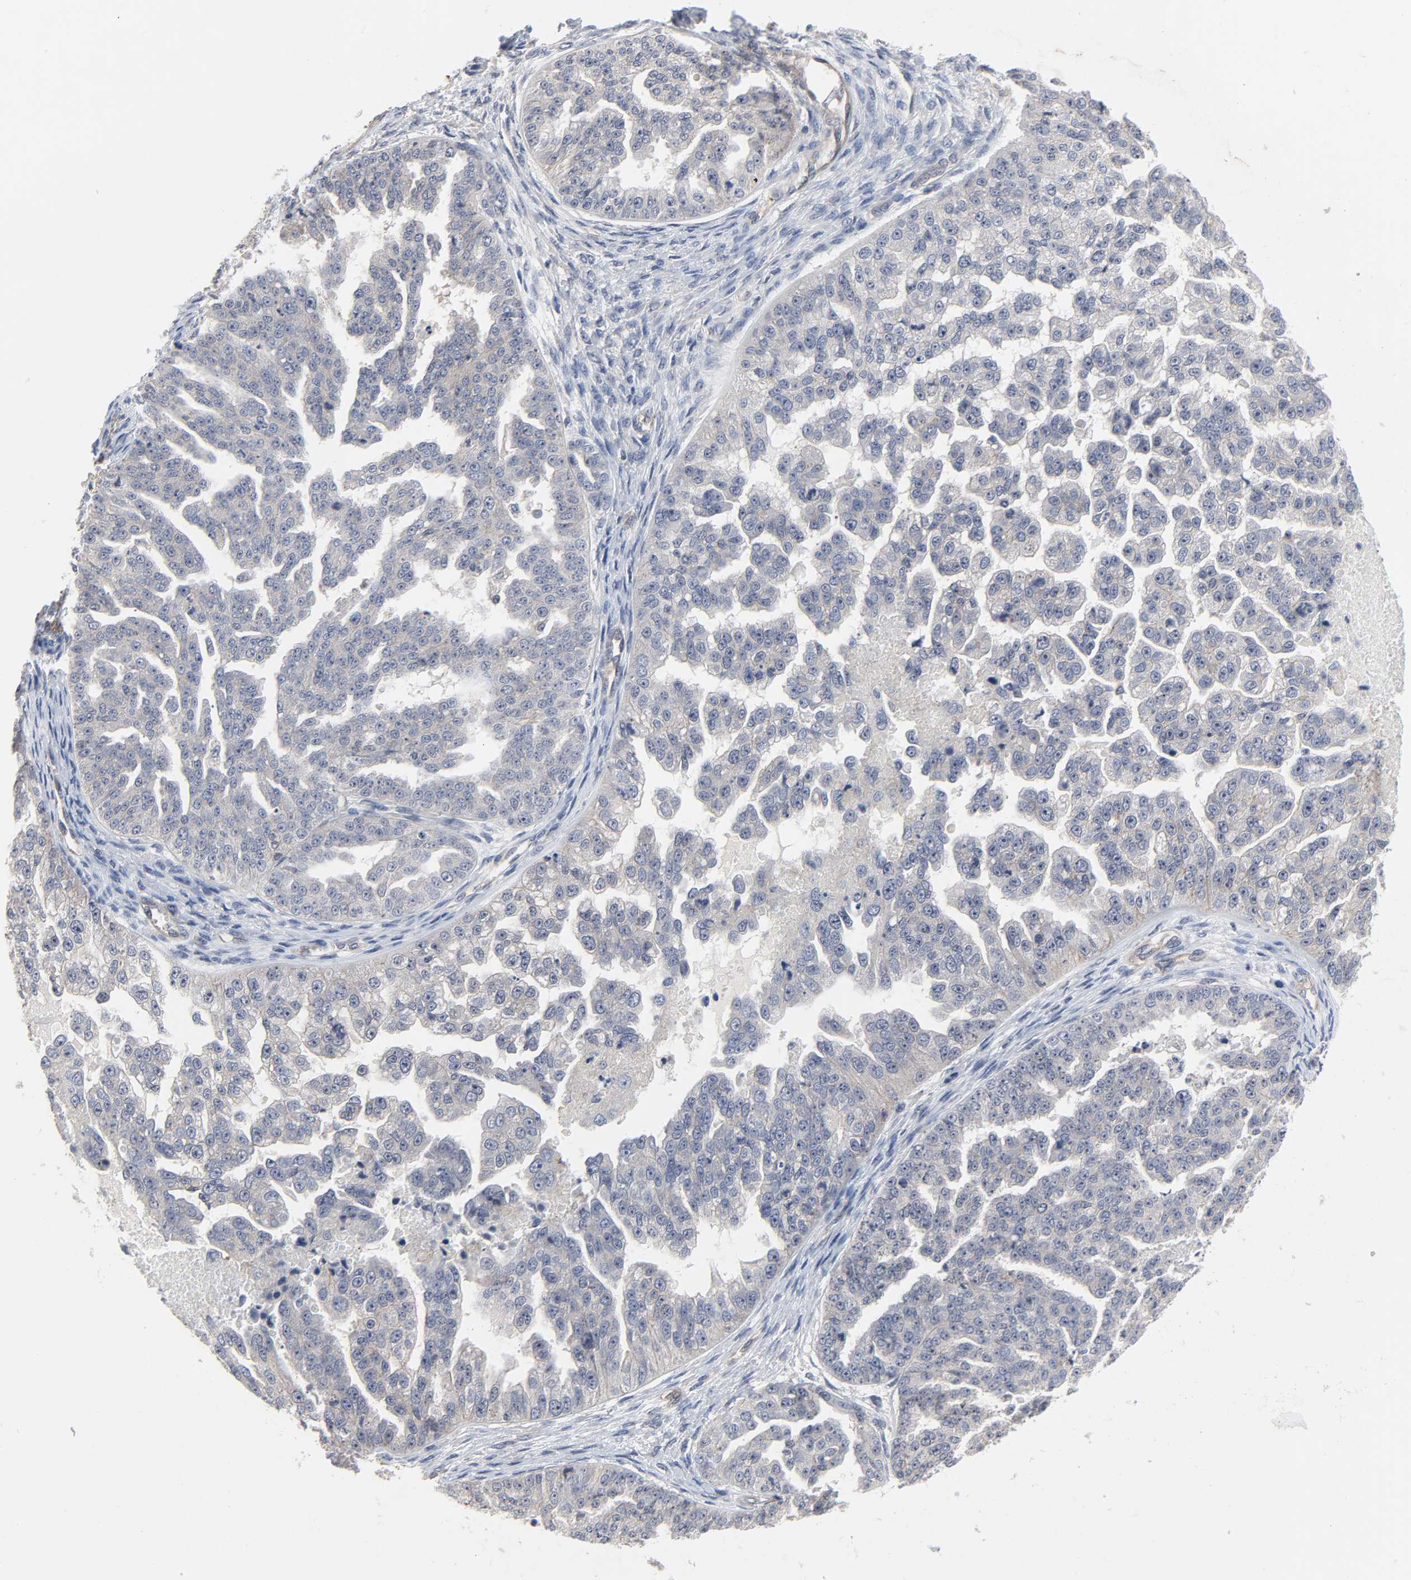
{"staining": {"intensity": "weak", "quantity": "<25%", "location": "cytoplasmic/membranous,nuclear"}, "tissue": "ovarian cancer", "cell_type": "Tumor cells", "image_type": "cancer", "snomed": [{"axis": "morphology", "description": "Cystadenocarcinoma, serous, NOS"}, {"axis": "topography", "description": "Ovary"}], "caption": "Immunohistochemistry photomicrograph of human ovarian cancer (serous cystadenocarcinoma) stained for a protein (brown), which shows no staining in tumor cells.", "gene": "DDX10", "patient": {"sex": "female", "age": 58}}